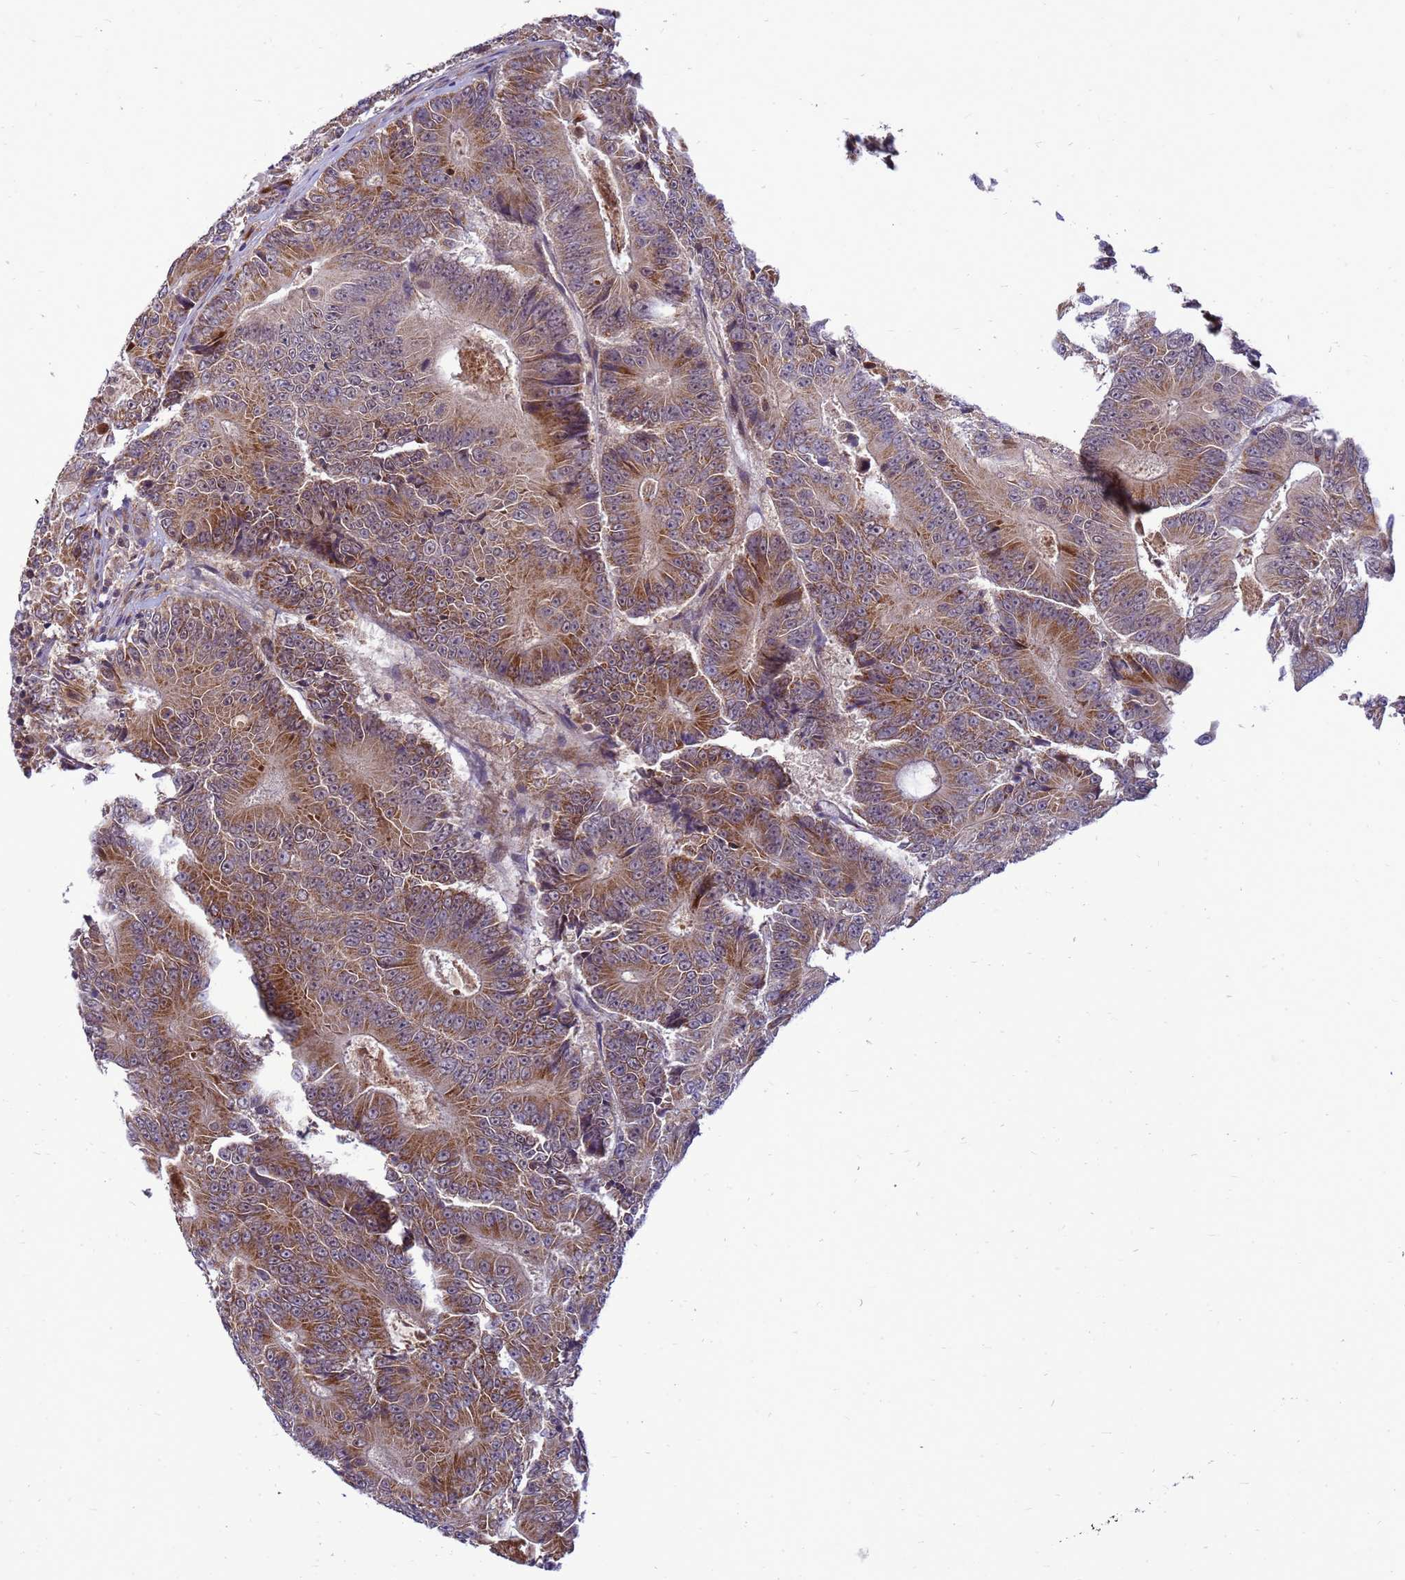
{"staining": {"intensity": "moderate", "quantity": ">75%", "location": "cytoplasmic/membranous"}, "tissue": "colorectal cancer", "cell_type": "Tumor cells", "image_type": "cancer", "snomed": [{"axis": "morphology", "description": "Adenocarcinoma, NOS"}, {"axis": "topography", "description": "Colon"}], "caption": "Immunohistochemical staining of colorectal cancer shows moderate cytoplasmic/membranous protein positivity in approximately >75% of tumor cells.", "gene": "C12orf43", "patient": {"sex": "male", "age": 83}}